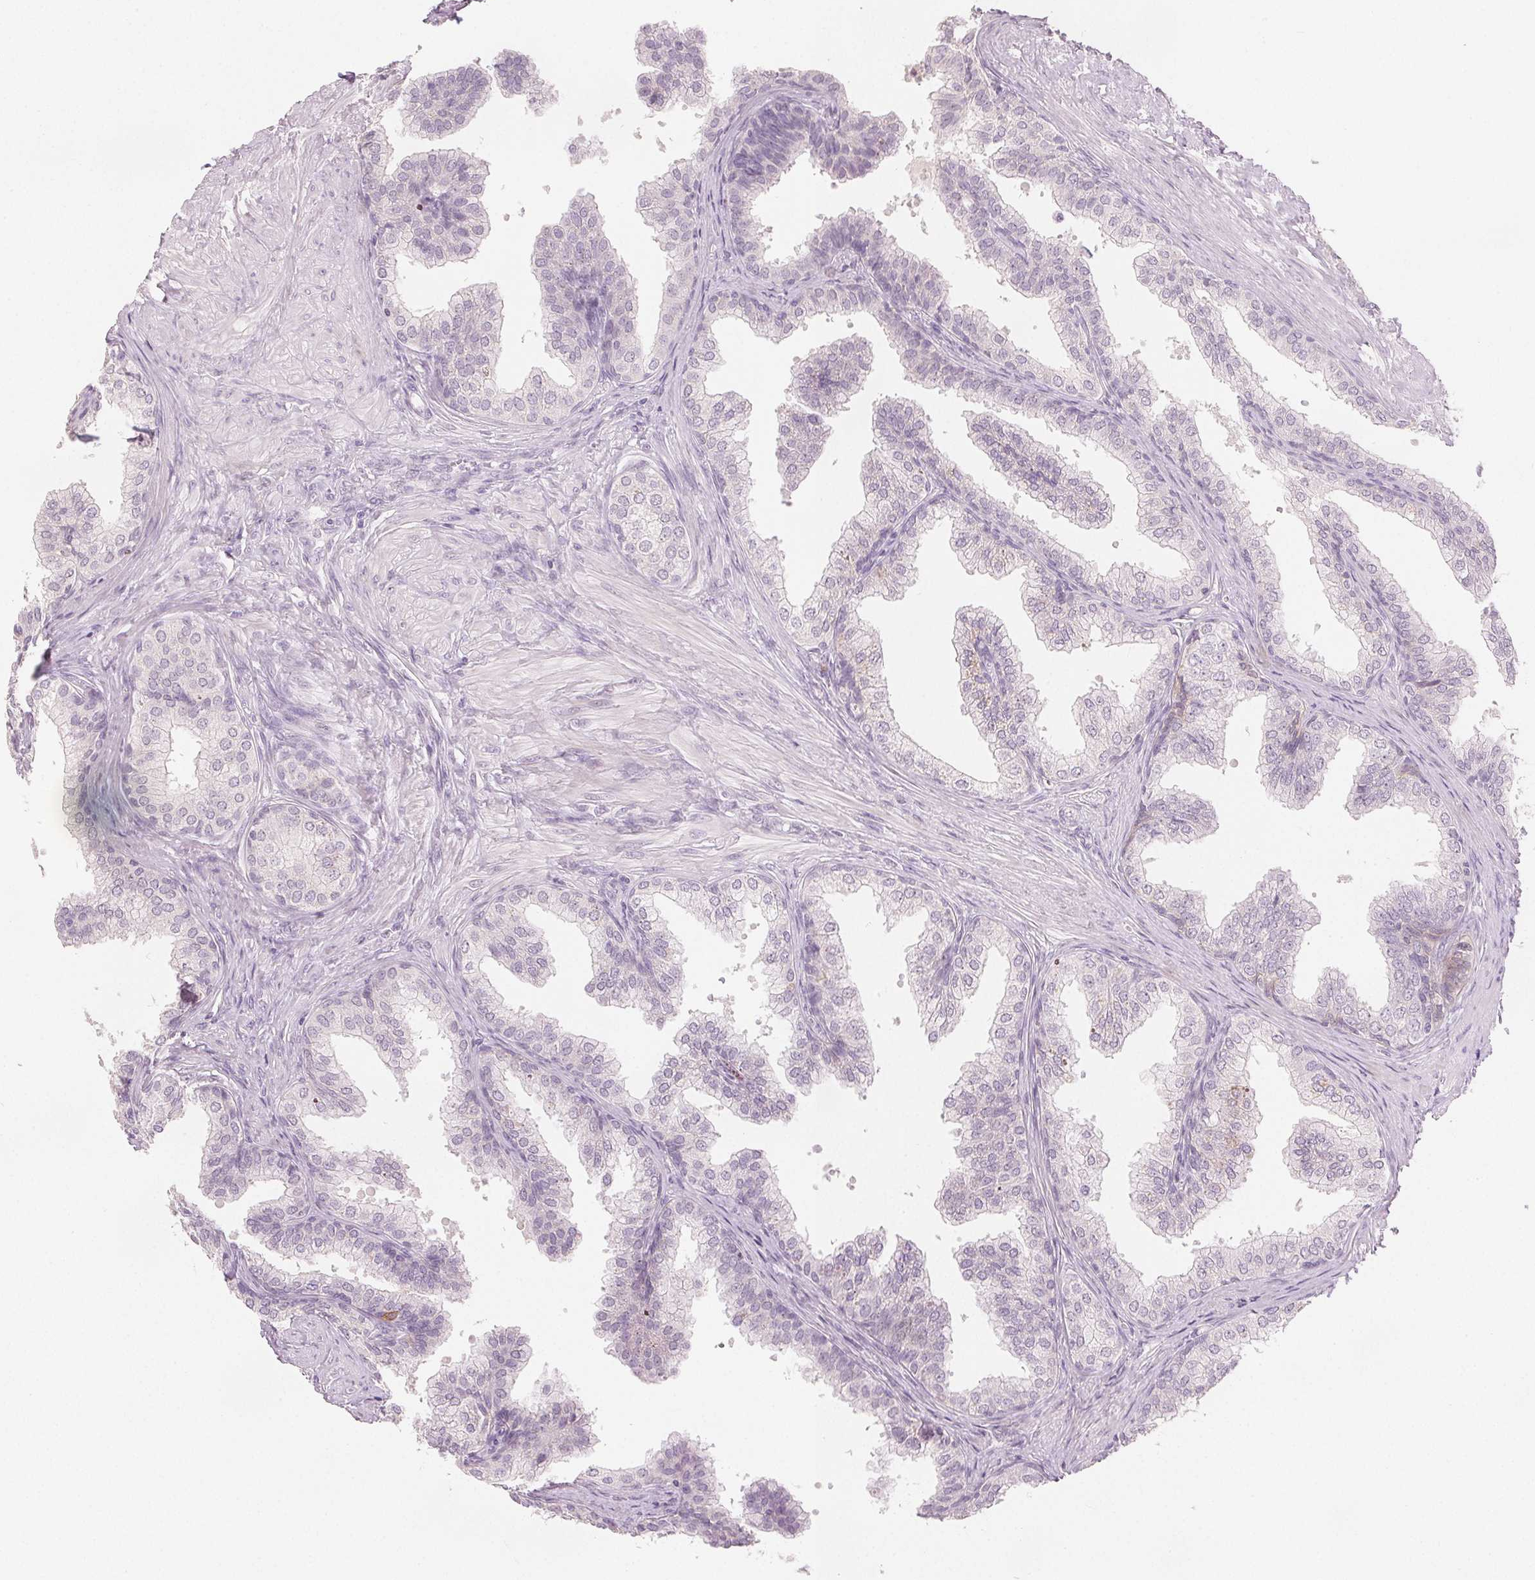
{"staining": {"intensity": "negative", "quantity": "none", "location": "none"}, "tissue": "prostate", "cell_type": "Glandular cells", "image_type": "normal", "snomed": [{"axis": "morphology", "description": "Normal tissue, NOS"}, {"axis": "topography", "description": "Prostate"}, {"axis": "topography", "description": "Peripheral nerve tissue"}], "caption": "A high-resolution photomicrograph shows immunohistochemistry (IHC) staining of normal prostate, which reveals no significant expression in glandular cells. (DAB immunohistochemistry (IHC), high magnification).", "gene": "CA12", "patient": {"sex": "male", "age": 55}}